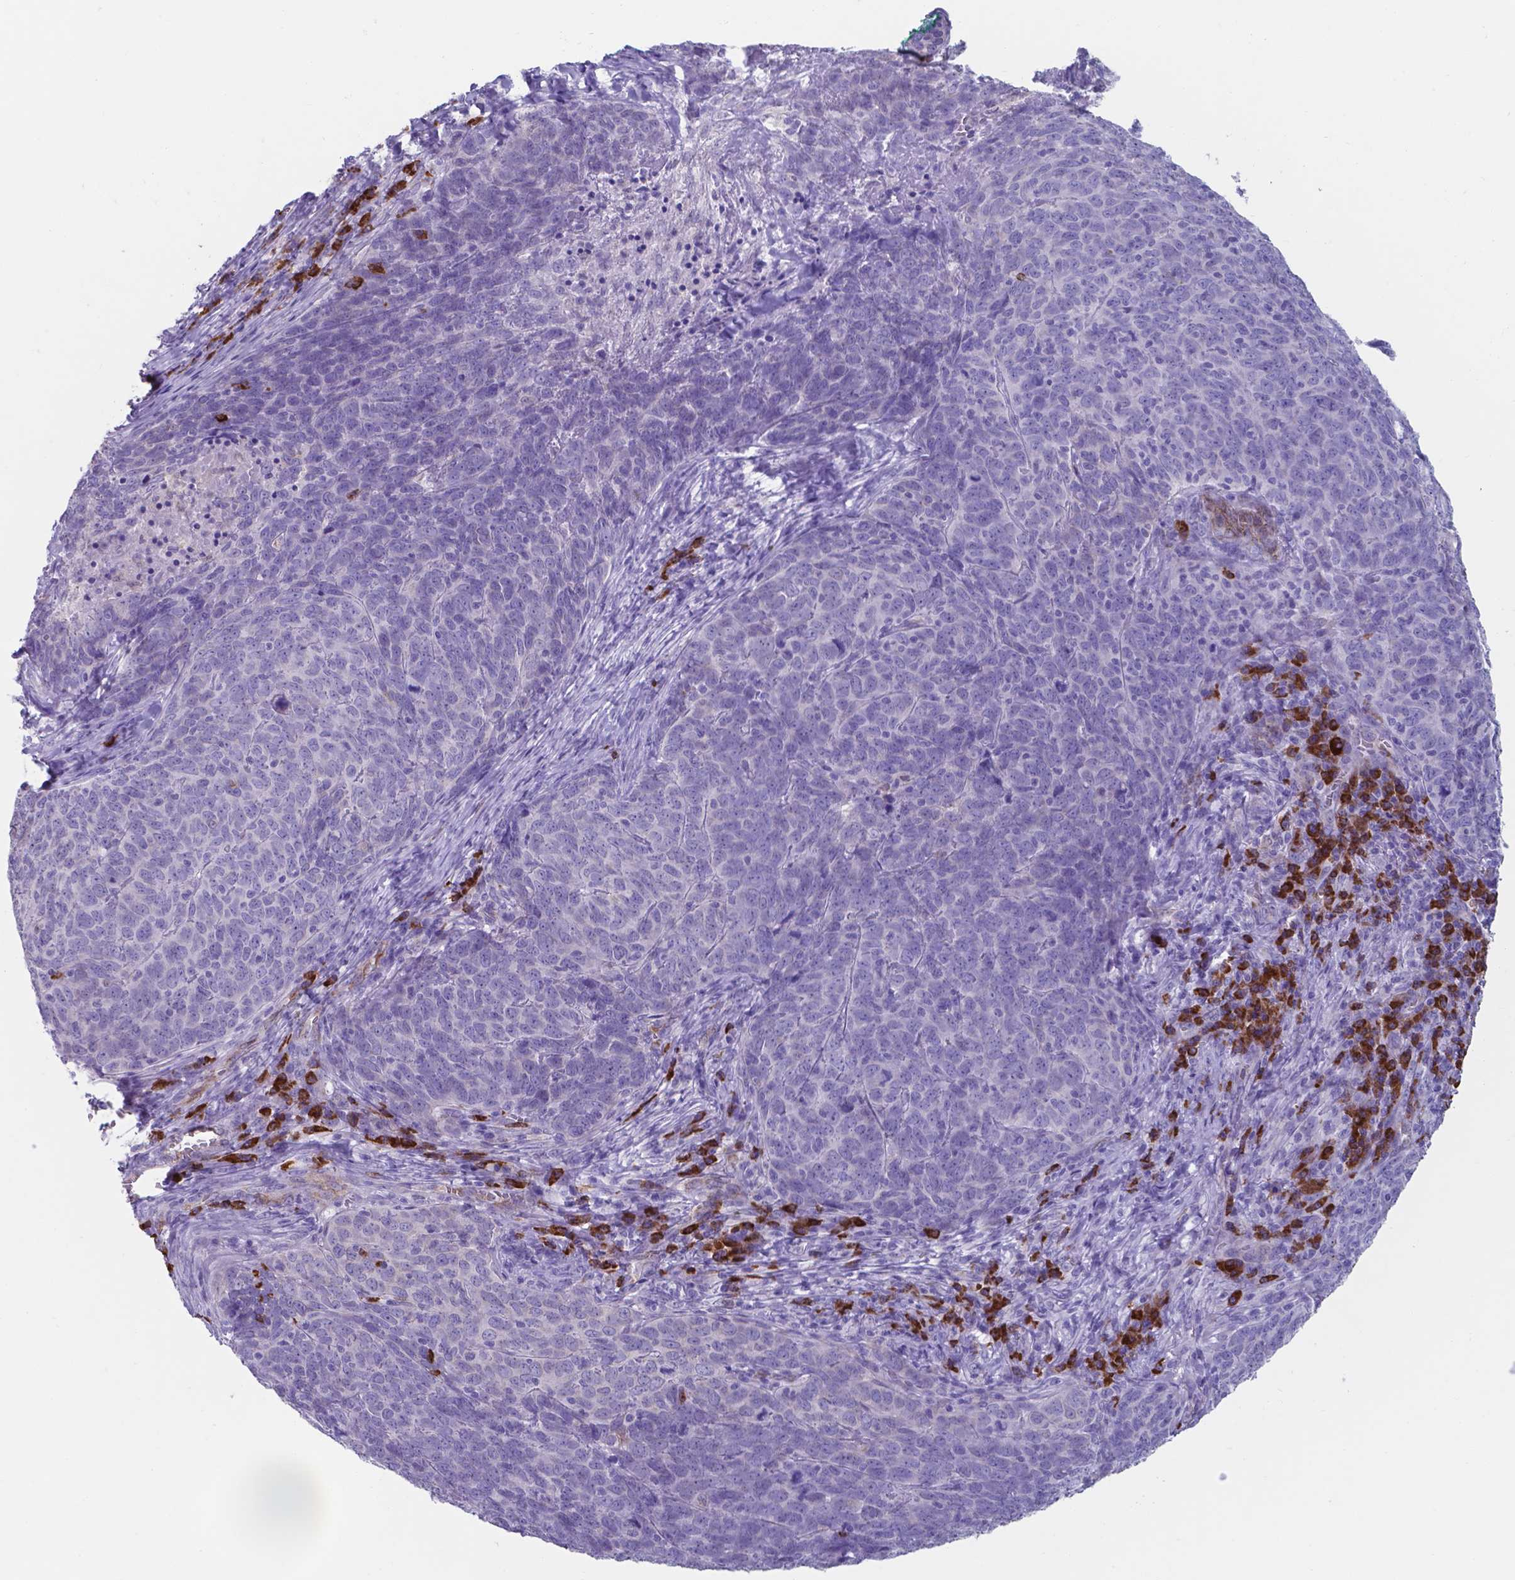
{"staining": {"intensity": "negative", "quantity": "none", "location": "none"}, "tissue": "skin cancer", "cell_type": "Tumor cells", "image_type": "cancer", "snomed": [{"axis": "morphology", "description": "Squamous cell carcinoma, NOS"}, {"axis": "topography", "description": "Skin"}, {"axis": "topography", "description": "Anal"}], "caption": "A micrograph of human skin cancer is negative for staining in tumor cells.", "gene": "UBE2J1", "patient": {"sex": "female", "age": 51}}